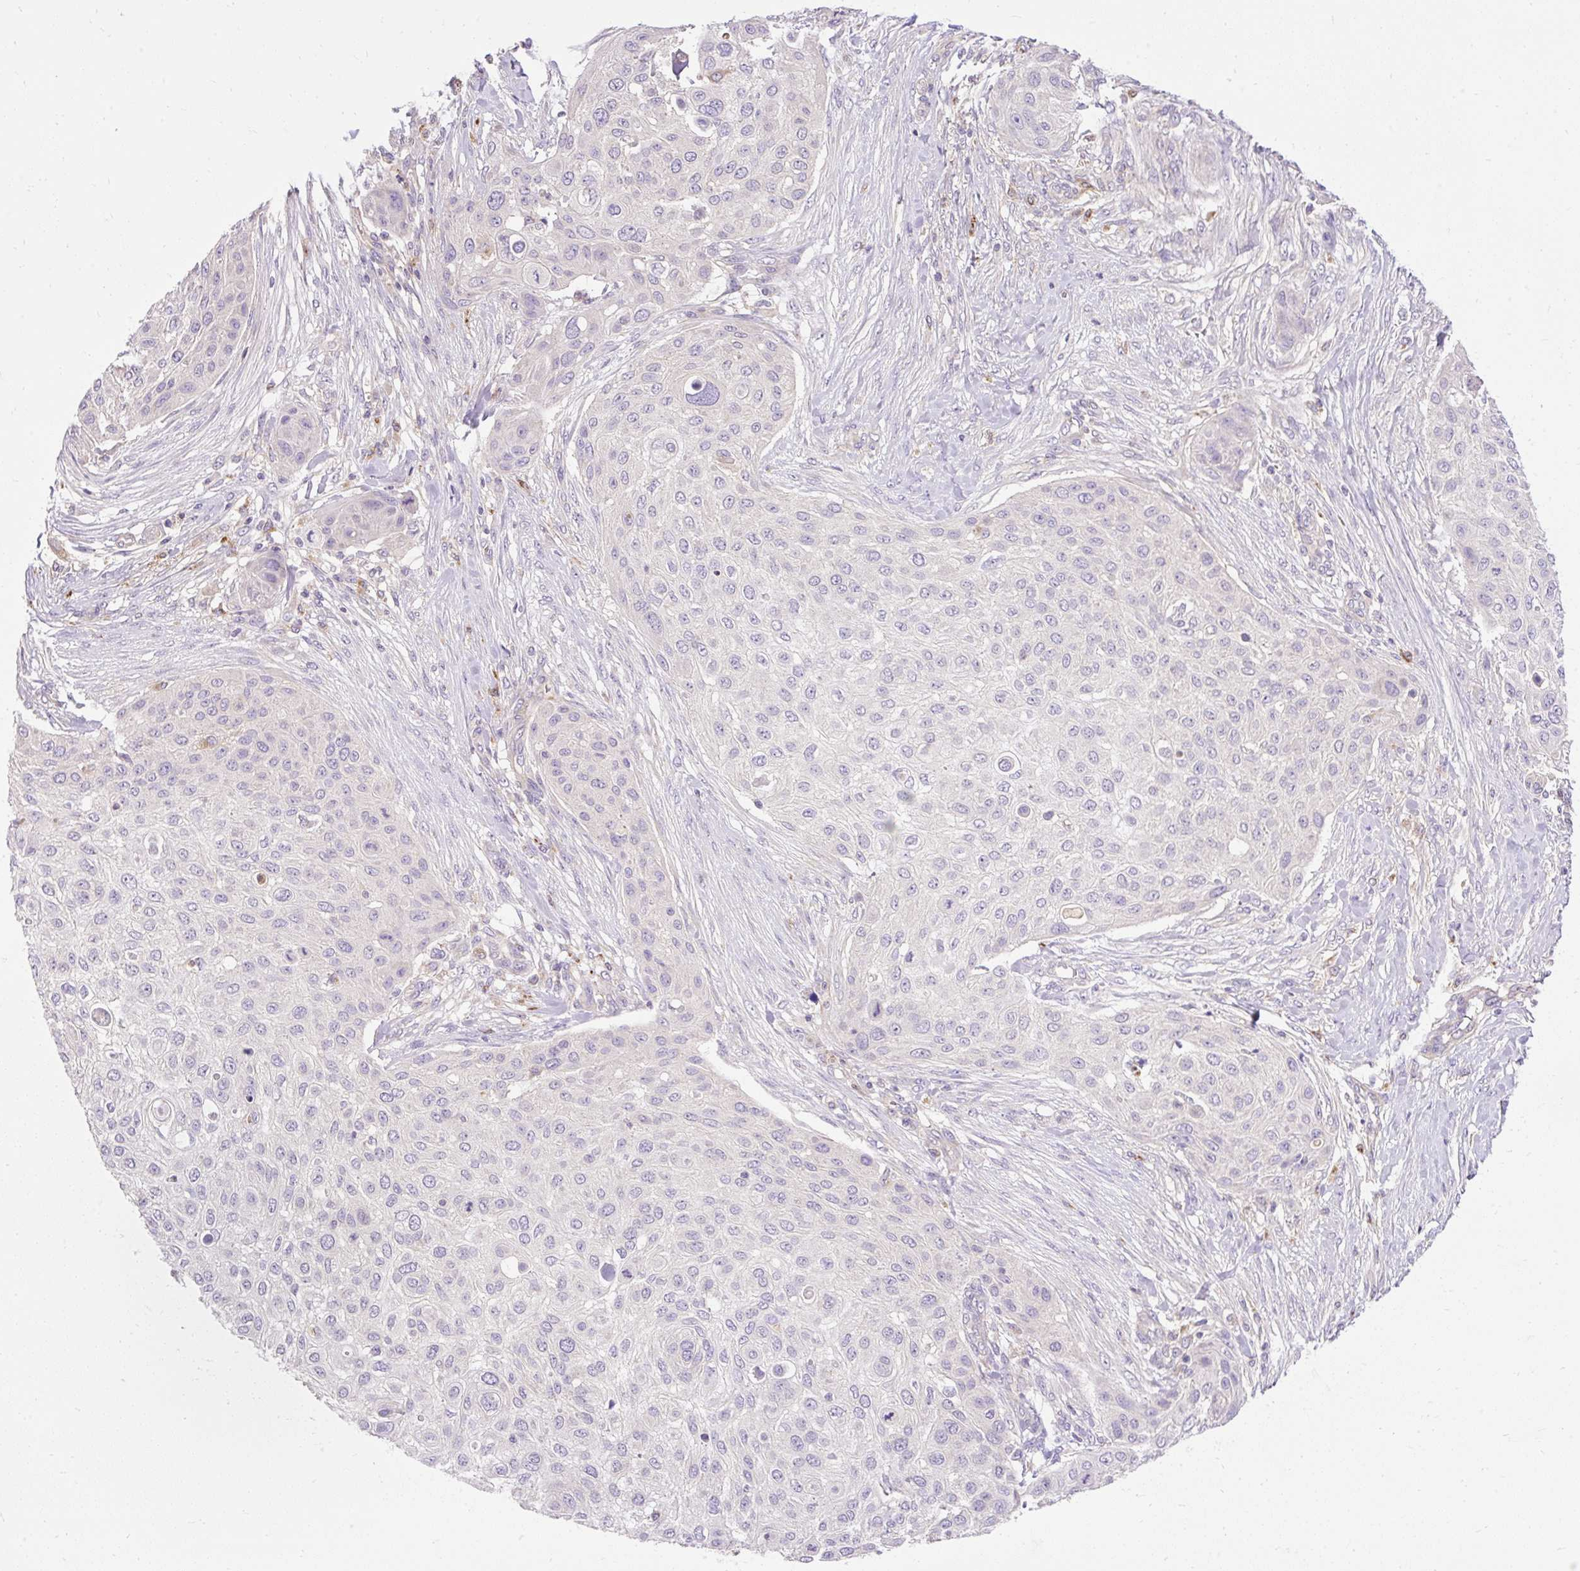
{"staining": {"intensity": "negative", "quantity": "none", "location": "none"}, "tissue": "skin cancer", "cell_type": "Tumor cells", "image_type": "cancer", "snomed": [{"axis": "morphology", "description": "Squamous cell carcinoma, NOS"}, {"axis": "topography", "description": "Skin"}], "caption": "Micrograph shows no significant protein staining in tumor cells of squamous cell carcinoma (skin). (DAB (3,3'-diaminobenzidine) IHC visualized using brightfield microscopy, high magnification).", "gene": "HEXB", "patient": {"sex": "female", "age": 87}}